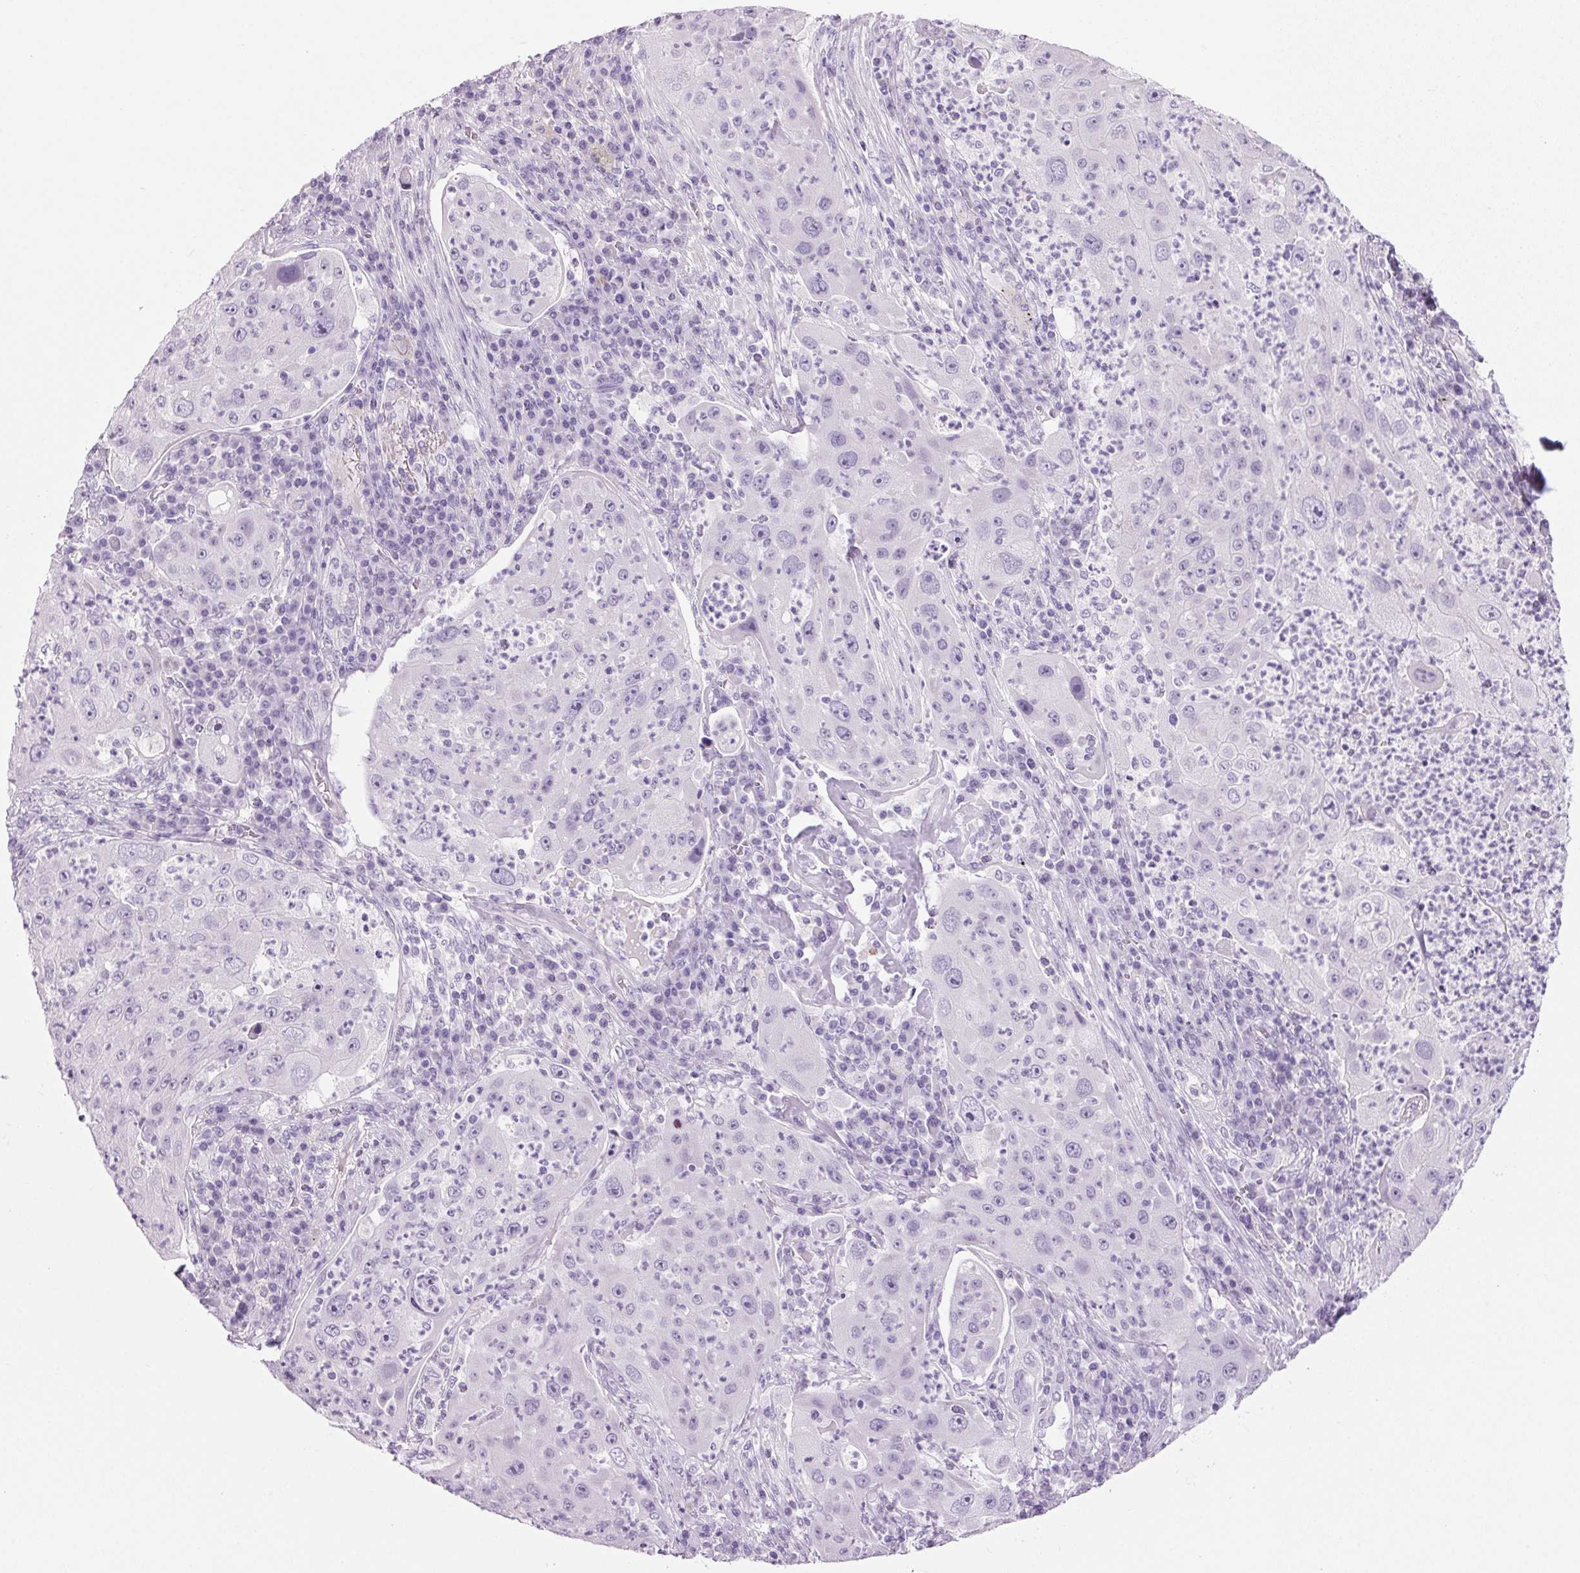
{"staining": {"intensity": "negative", "quantity": "none", "location": "none"}, "tissue": "lung cancer", "cell_type": "Tumor cells", "image_type": "cancer", "snomed": [{"axis": "morphology", "description": "Squamous cell carcinoma, NOS"}, {"axis": "topography", "description": "Lung"}], "caption": "Immunohistochemical staining of lung cancer (squamous cell carcinoma) exhibits no significant expression in tumor cells.", "gene": "PPP1R1A", "patient": {"sex": "female", "age": 59}}